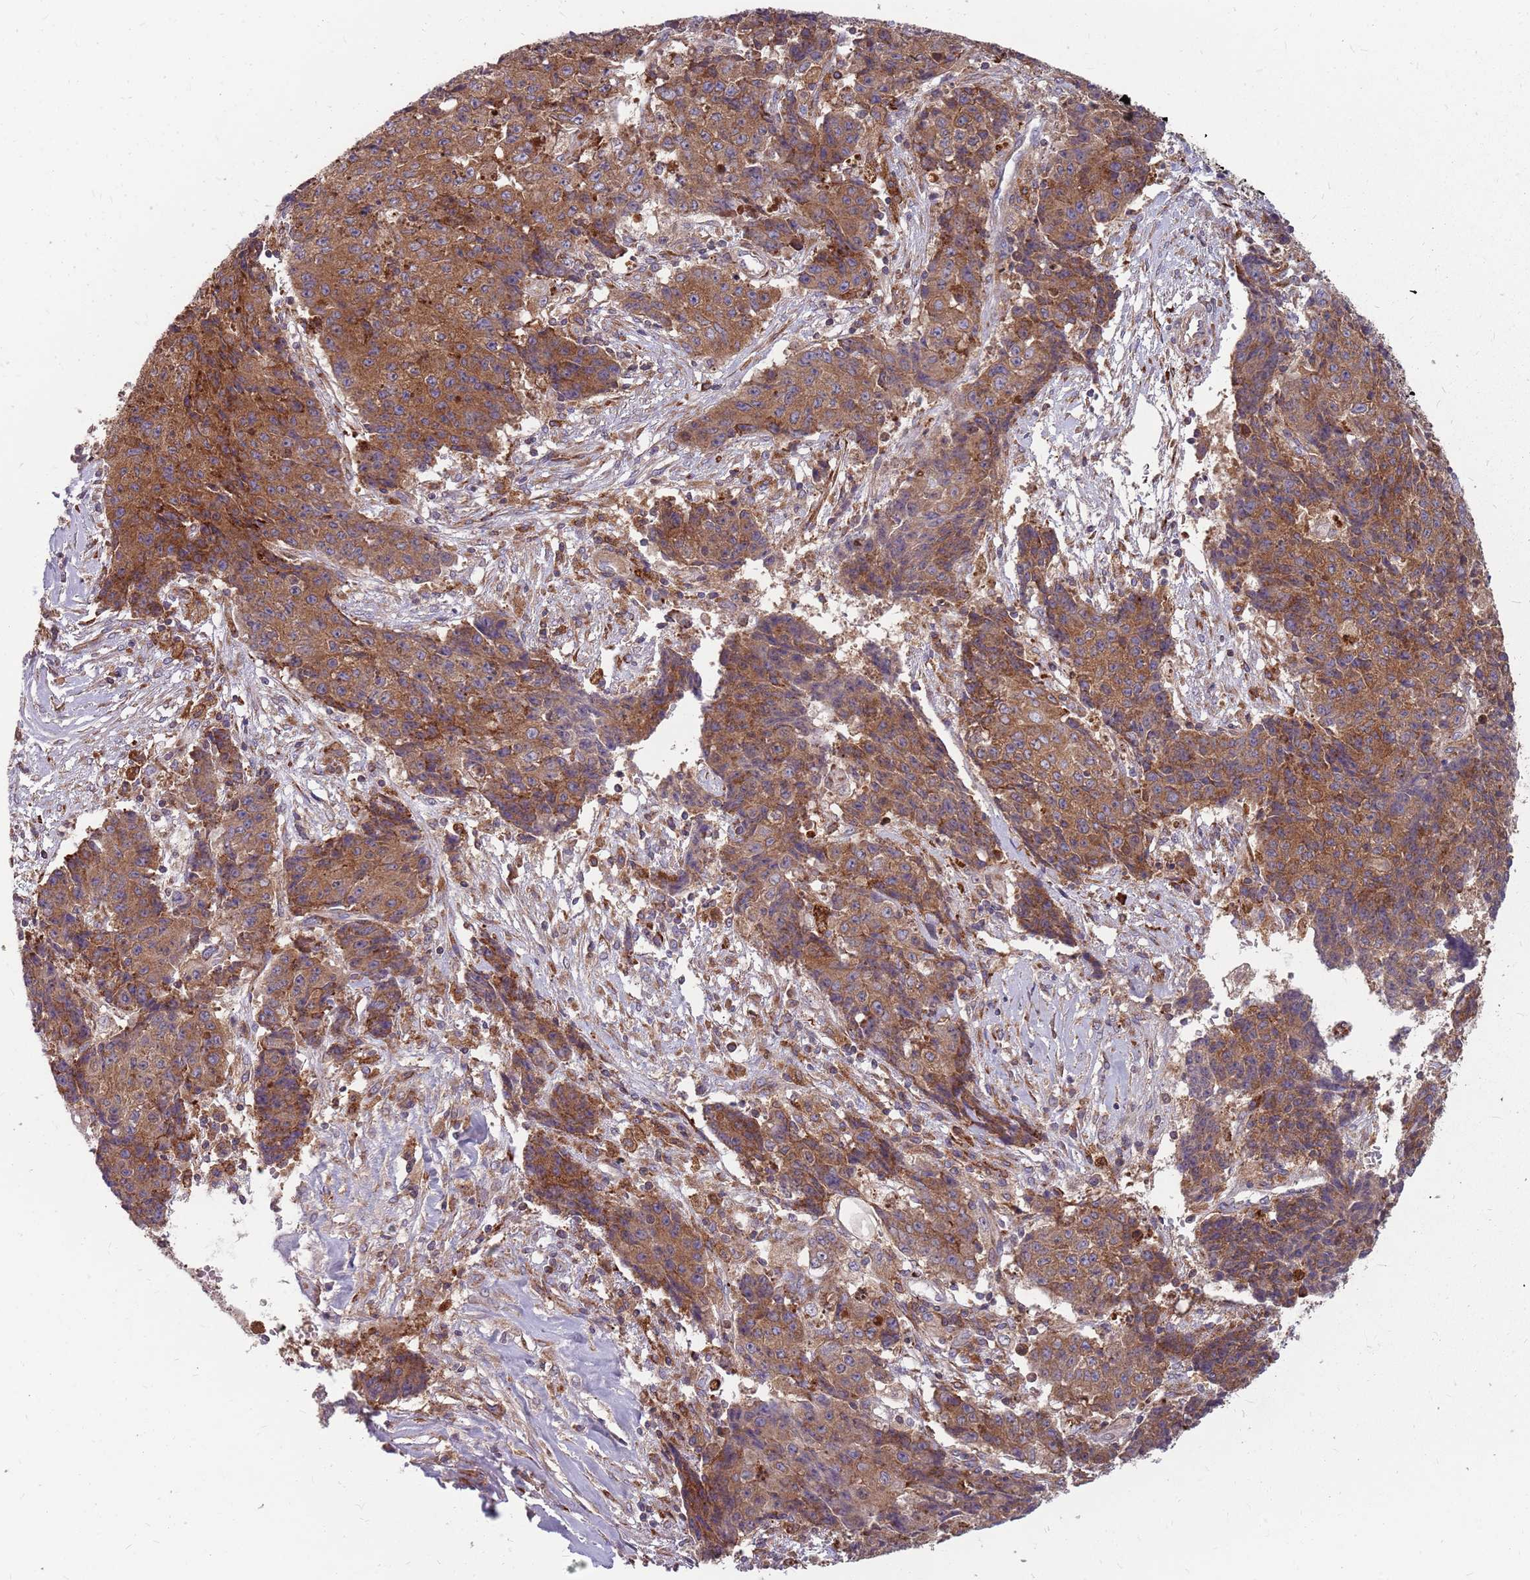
{"staining": {"intensity": "moderate", "quantity": ">75%", "location": "cytoplasmic/membranous"}, "tissue": "ovarian cancer", "cell_type": "Tumor cells", "image_type": "cancer", "snomed": [{"axis": "morphology", "description": "Carcinoma, endometroid"}, {"axis": "topography", "description": "Ovary"}], "caption": "Immunohistochemistry photomicrograph of neoplastic tissue: ovarian cancer (endometroid carcinoma) stained using immunohistochemistry reveals medium levels of moderate protein expression localized specifically in the cytoplasmic/membranous of tumor cells, appearing as a cytoplasmic/membranous brown color.", "gene": "NME4", "patient": {"sex": "female", "age": 42}}